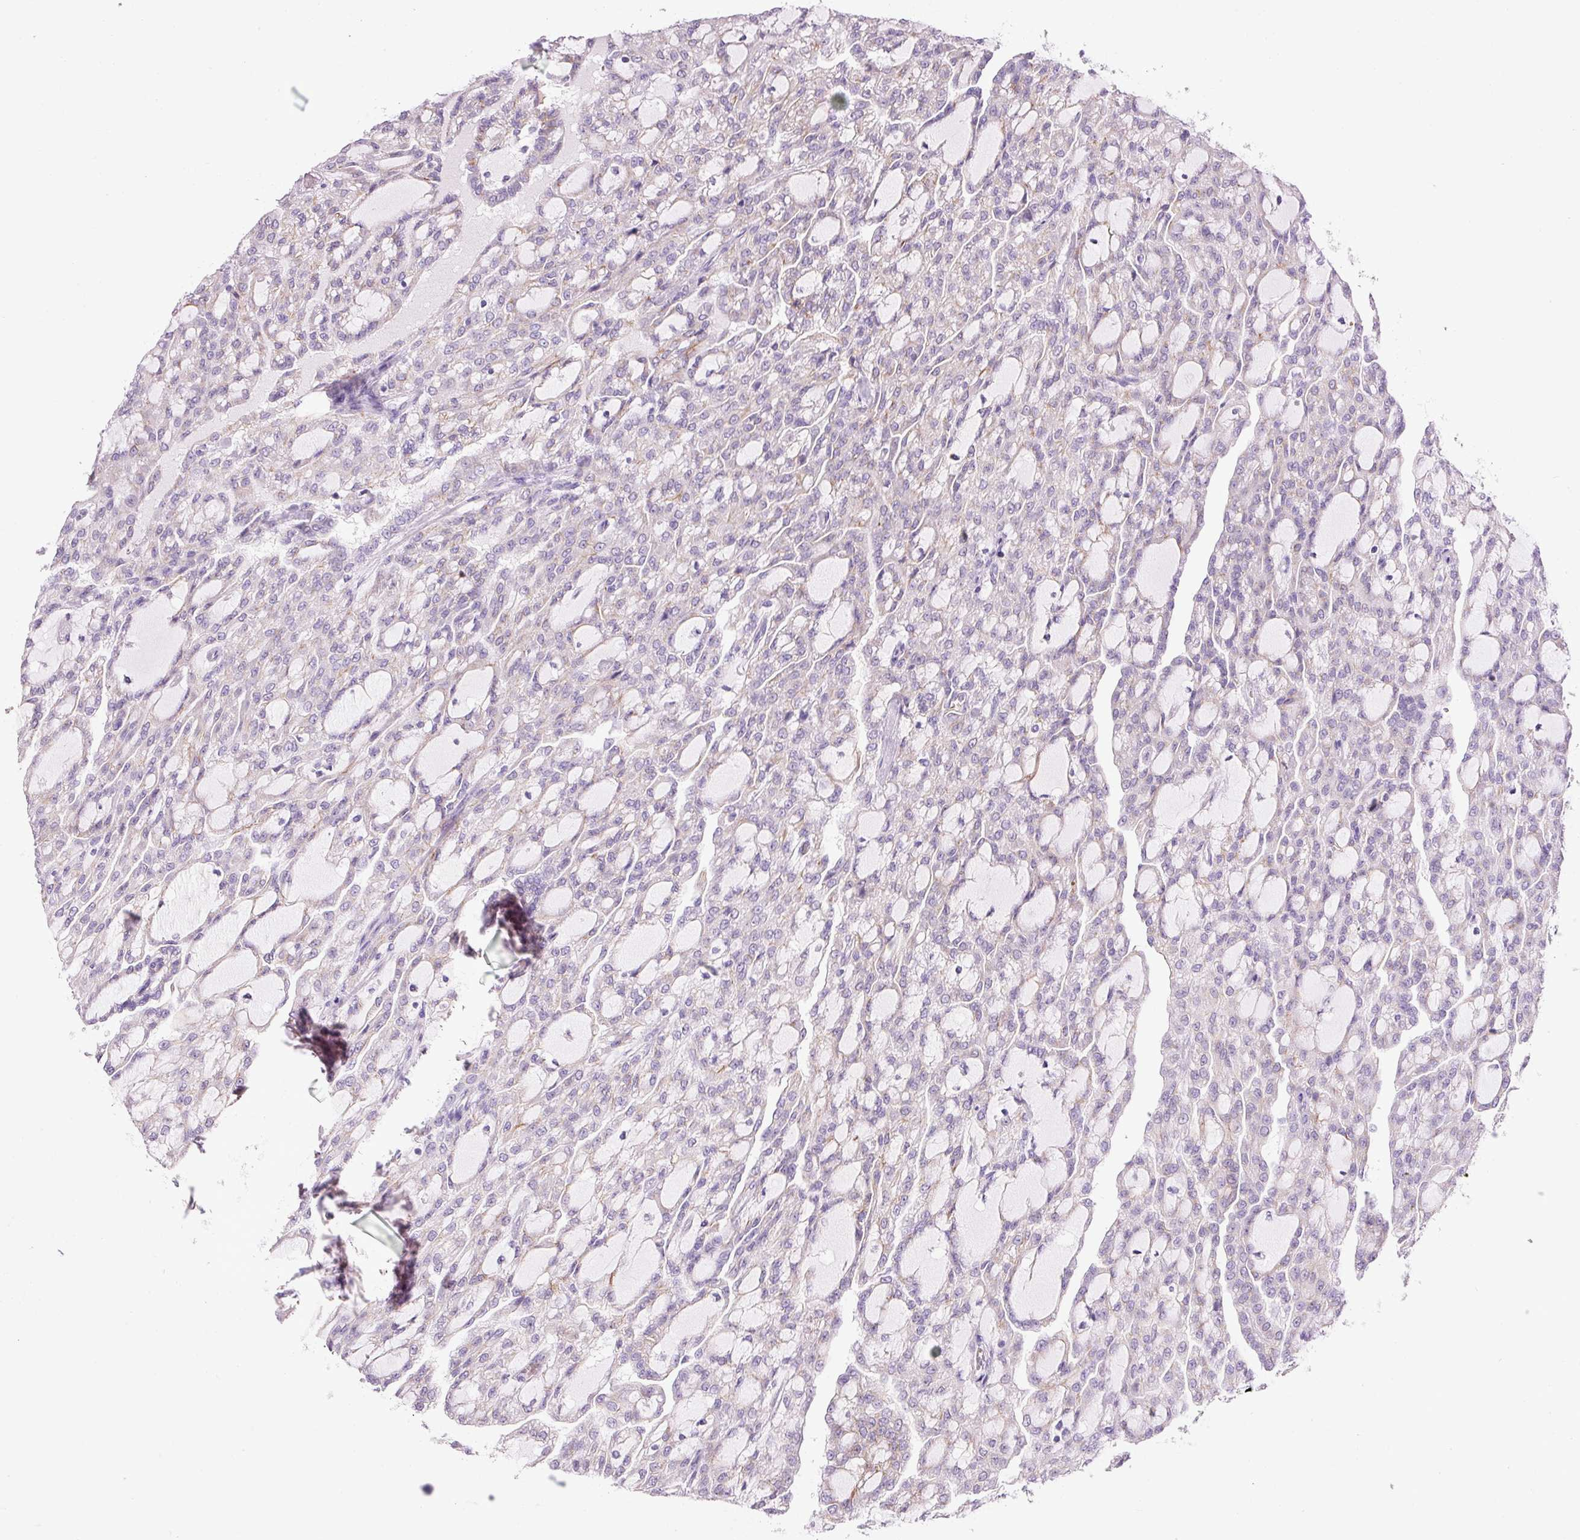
{"staining": {"intensity": "negative", "quantity": "none", "location": "none"}, "tissue": "renal cancer", "cell_type": "Tumor cells", "image_type": "cancer", "snomed": [{"axis": "morphology", "description": "Adenocarcinoma, NOS"}, {"axis": "topography", "description": "Kidney"}], "caption": "Tumor cells show no significant expression in adenocarcinoma (renal).", "gene": "ANKRD20A1", "patient": {"sex": "male", "age": 63}}